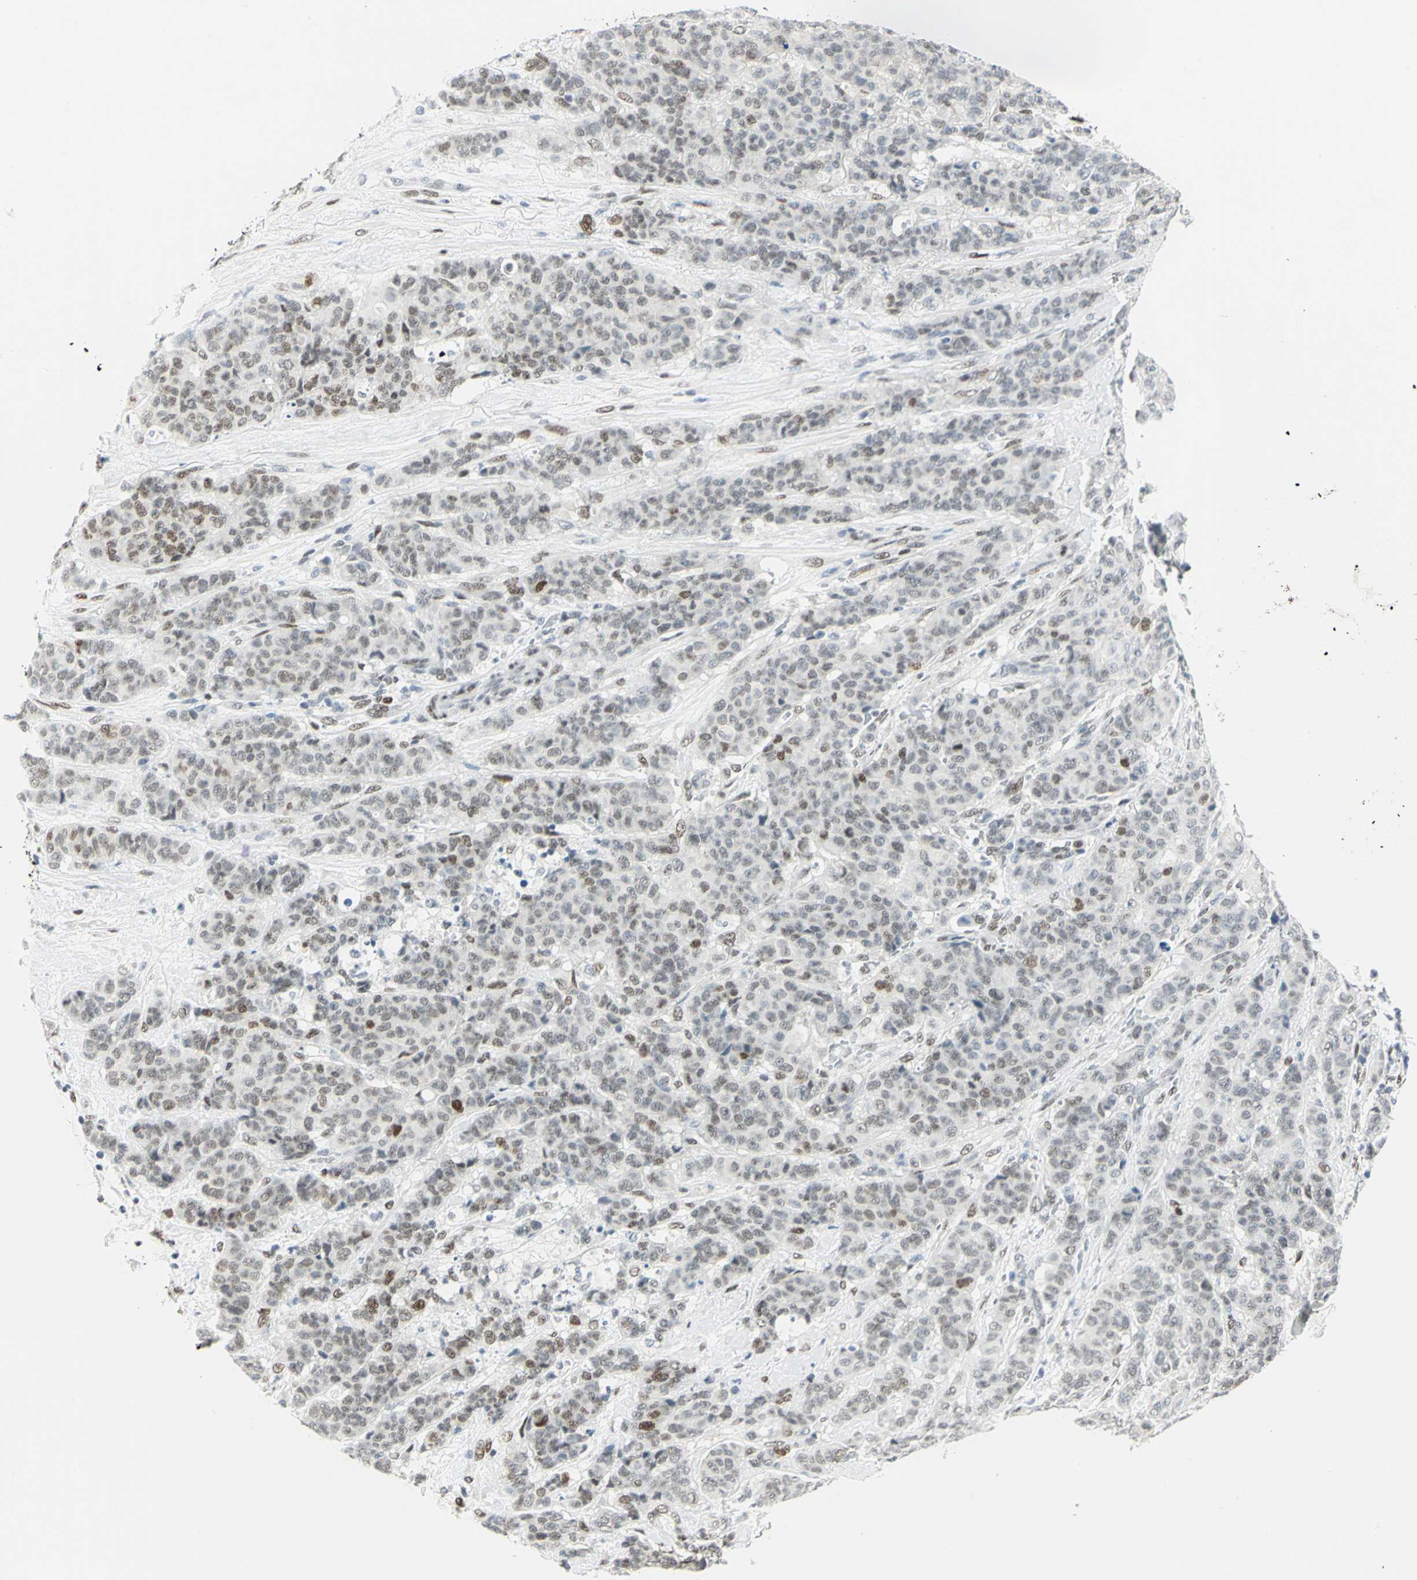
{"staining": {"intensity": "weak", "quantity": ">75%", "location": "nuclear"}, "tissue": "breast cancer", "cell_type": "Tumor cells", "image_type": "cancer", "snomed": [{"axis": "morphology", "description": "Duct carcinoma"}, {"axis": "topography", "description": "Breast"}], "caption": "Weak nuclear staining for a protein is appreciated in about >75% of tumor cells of breast cancer (intraductal carcinoma) using immunohistochemistry.", "gene": "MEIS2", "patient": {"sex": "female", "age": 40}}